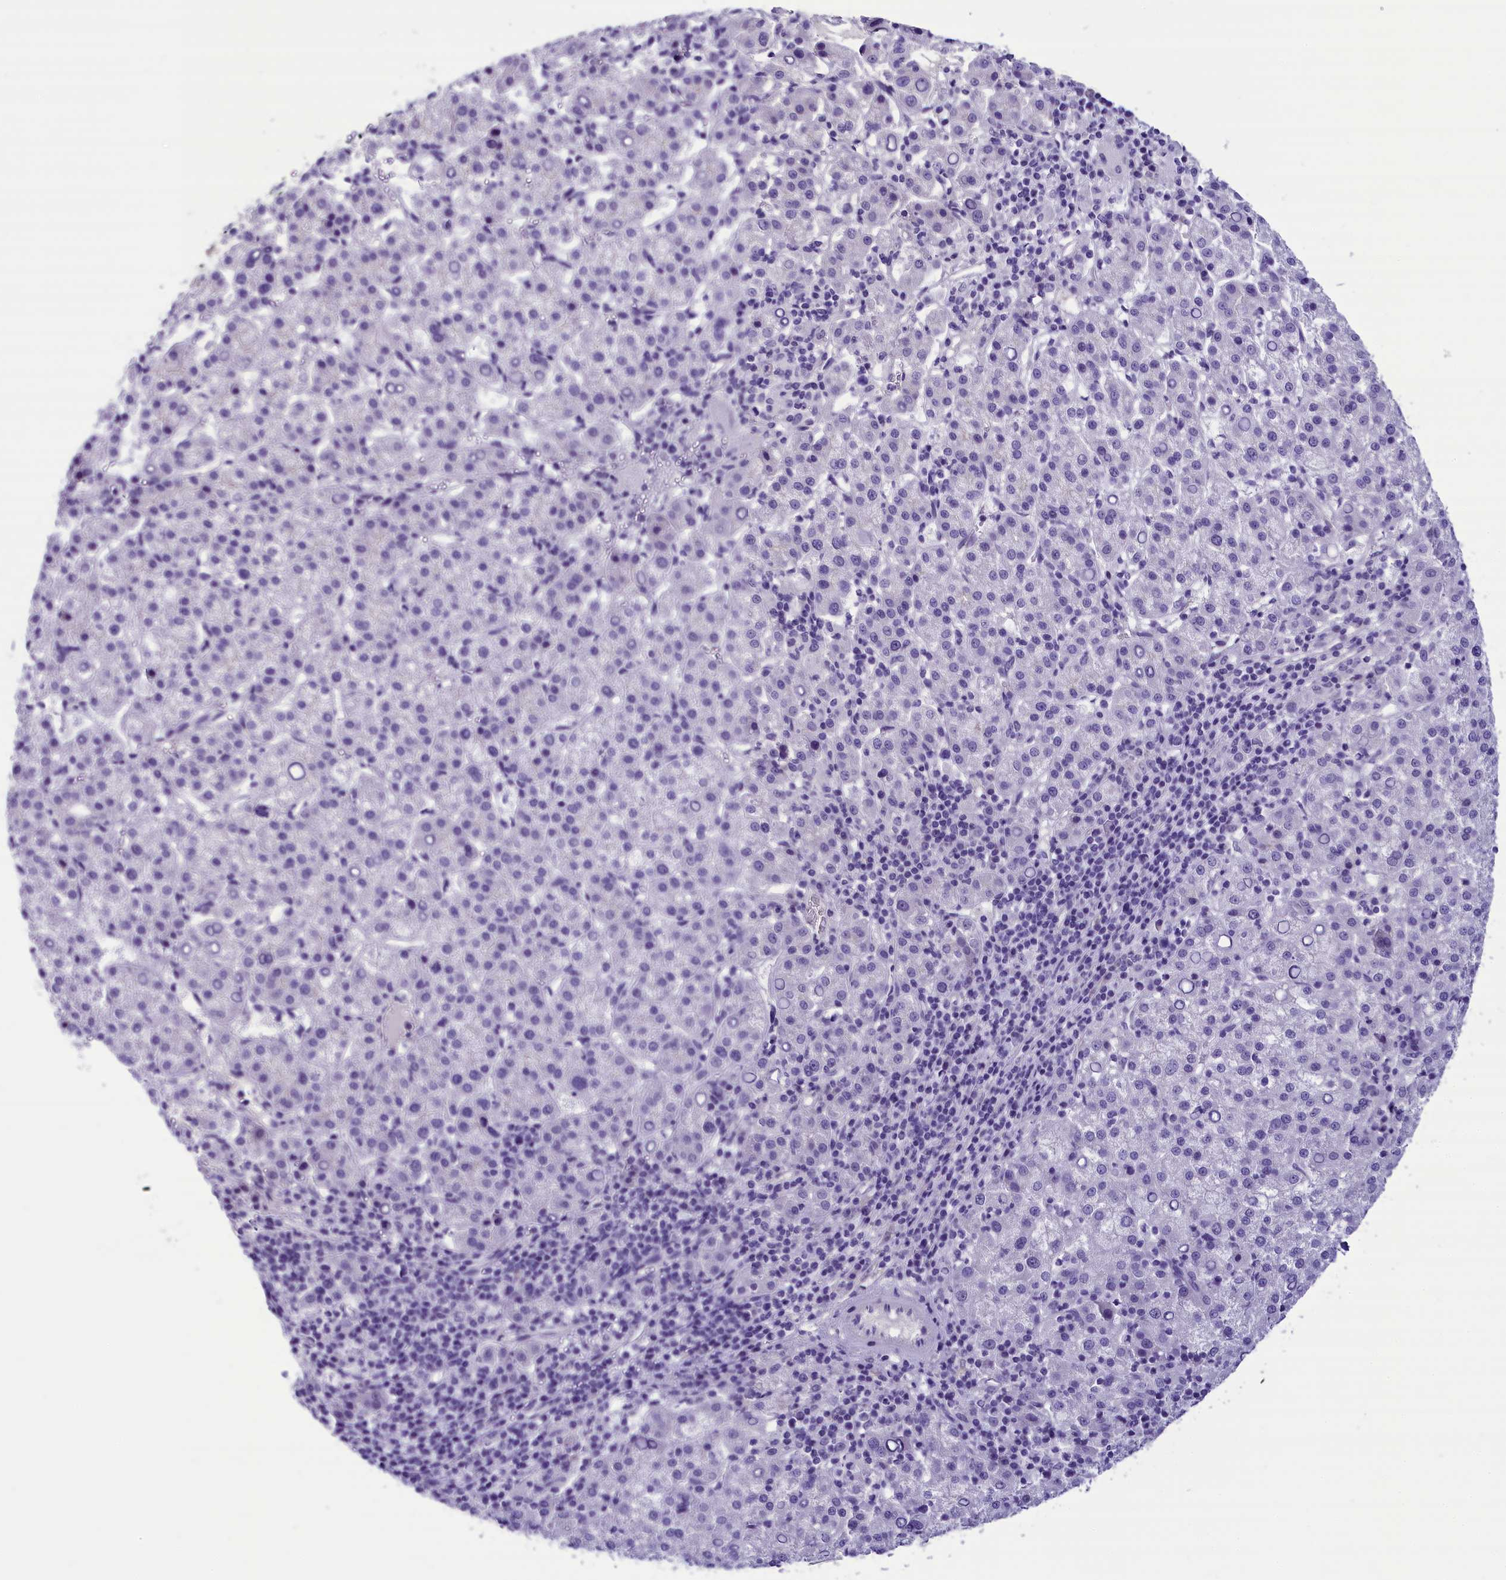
{"staining": {"intensity": "negative", "quantity": "none", "location": "none"}, "tissue": "liver cancer", "cell_type": "Tumor cells", "image_type": "cancer", "snomed": [{"axis": "morphology", "description": "Carcinoma, Hepatocellular, NOS"}, {"axis": "topography", "description": "Liver"}], "caption": "Tumor cells are negative for protein expression in human liver hepatocellular carcinoma. Brightfield microscopy of immunohistochemistry (IHC) stained with DAB (brown) and hematoxylin (blue), captured at high magnification.", "gene": "PRR15", "patient": {"sex": "female", "age": 58}}